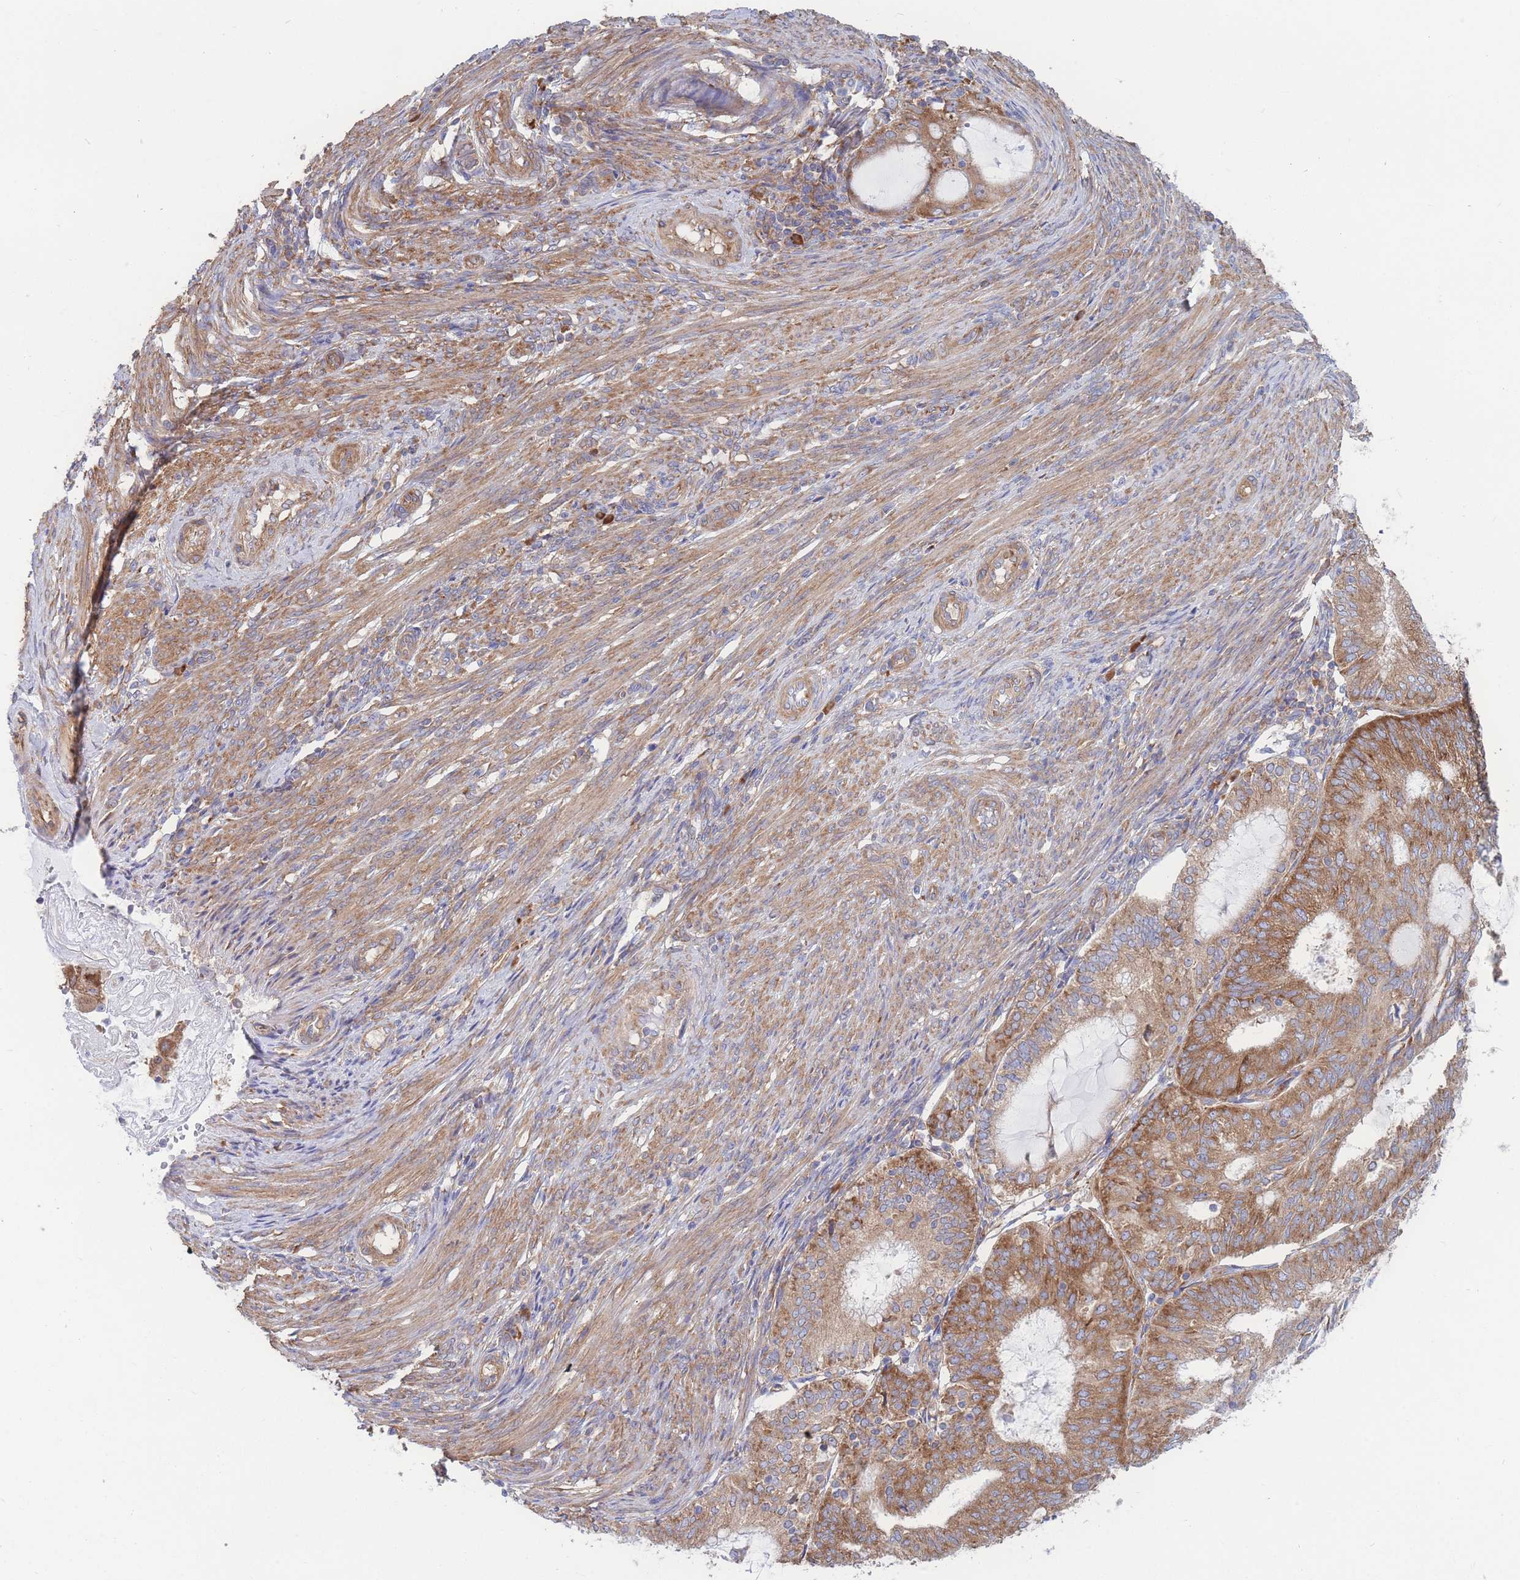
{"staining": {"intensity": "moderate", "quantity": ">75%", "location": "cytoplasmic/membranous"}, "tissue": "endometrial cancer", "cell_type": "Tumor cells", "image_type": "cancer", "snomed": [{"axis": "morphology", "description": "Adenocarcinoma, NOS"}, {"axis": "topography", "description": "Endometrium"}], "caption": "Protein expression analysis of adenocarcinoma (endometrial) displays moderate cytoplasmic/membranous expression in approximately >75% of tumor cells. The staining was performed using DAB (3,3'-diaminobenzidine), with brown indicating positive protein expression. Nuclei are stained blue with hematoxylin.", "gene": "RPL8", "patient": {"sex": "female", "age": 81}}